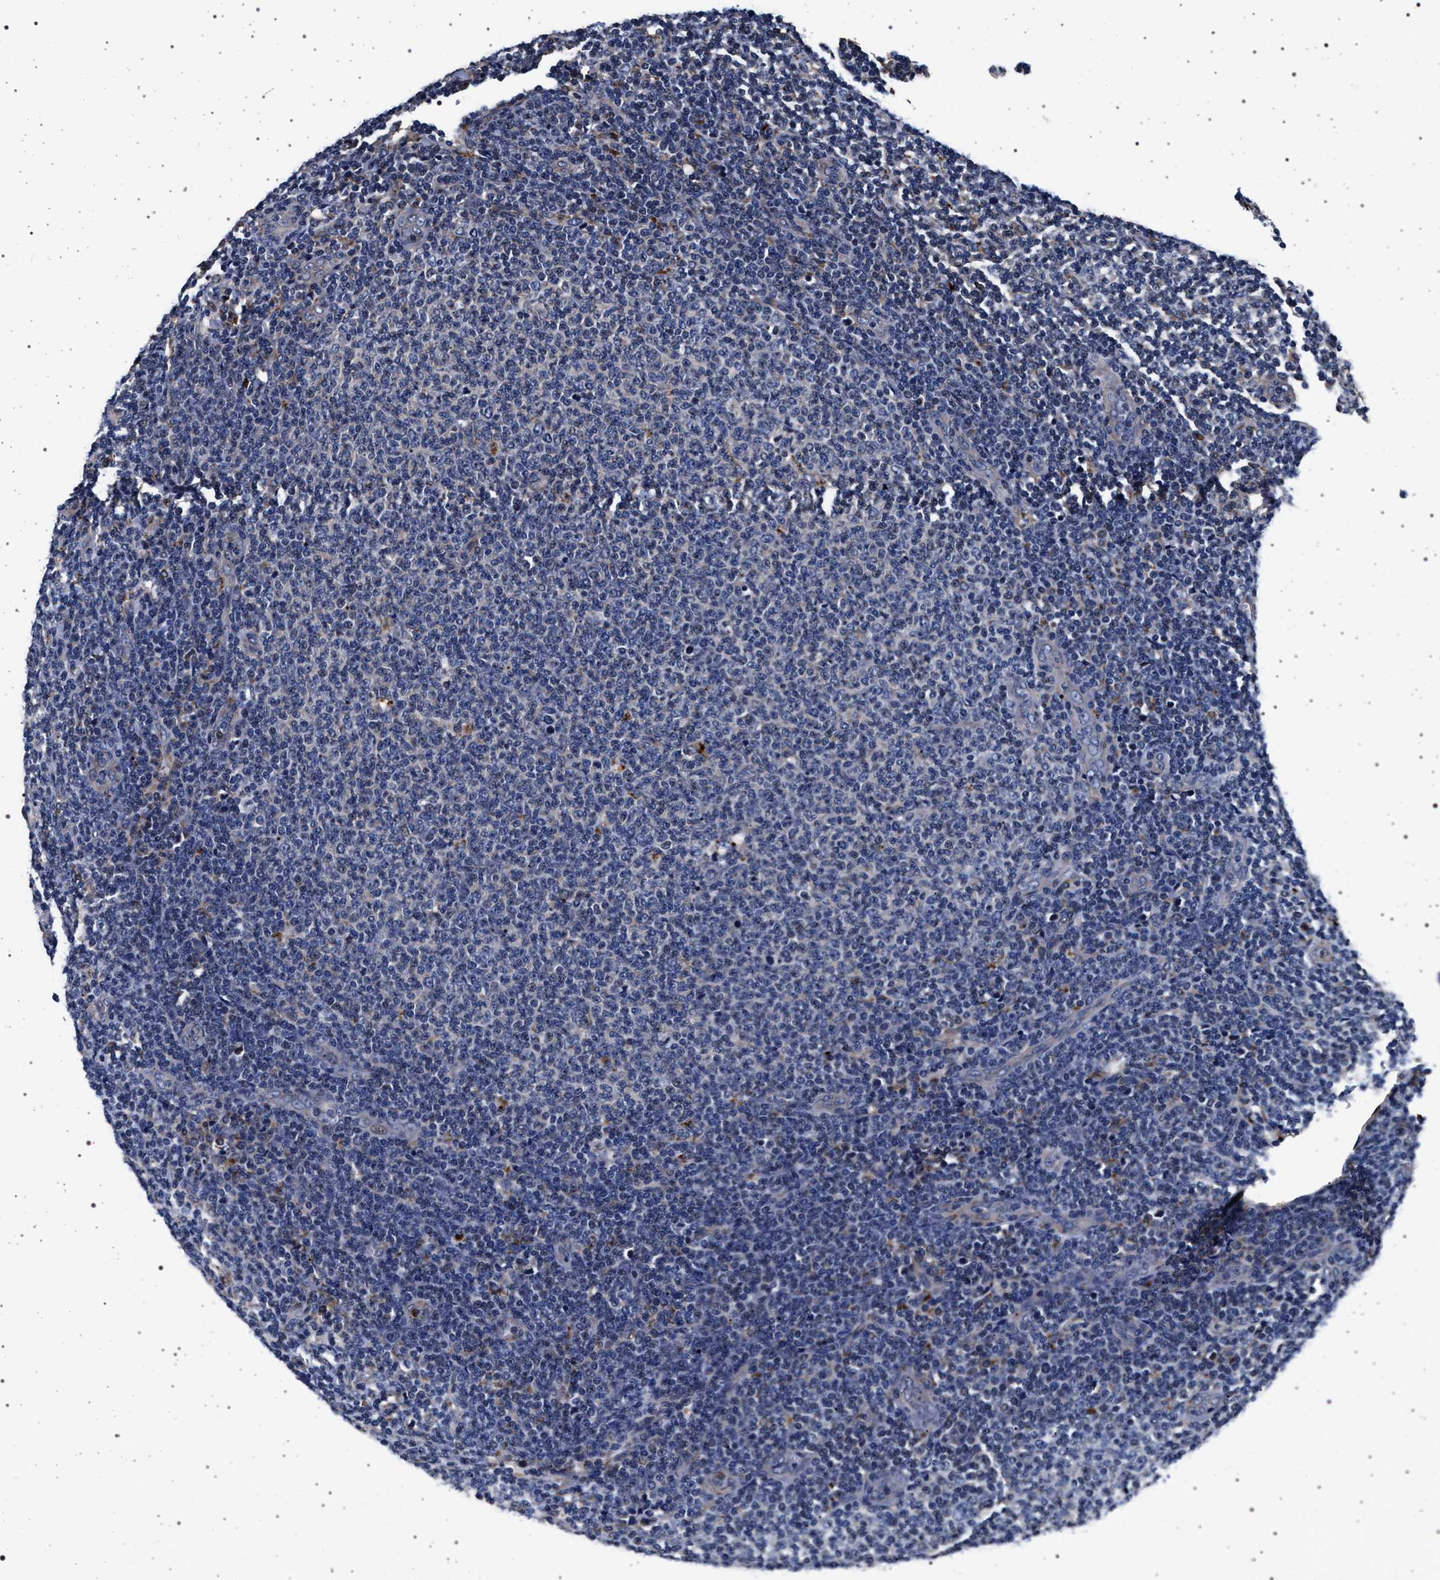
{"staining": {"intensity": "negative", "quantity": "none", "location": "none"}, "tissue": "lymphoma", "cell_type": "Tumor cells", "image_type": "cancer", "snomed": [{"axis": "morphology", "description": "Malignant lymphoma, non-Hodgkin's type, Low grade"}, {"axis": "topography", "description": "Lymph node"}], "caption": "Immunohistochemistry (IHC) of human lymphoma shows no positivity in tumor cells.", "gene": "KCNK6", "patient": {"sex": "male", "age": 66}}